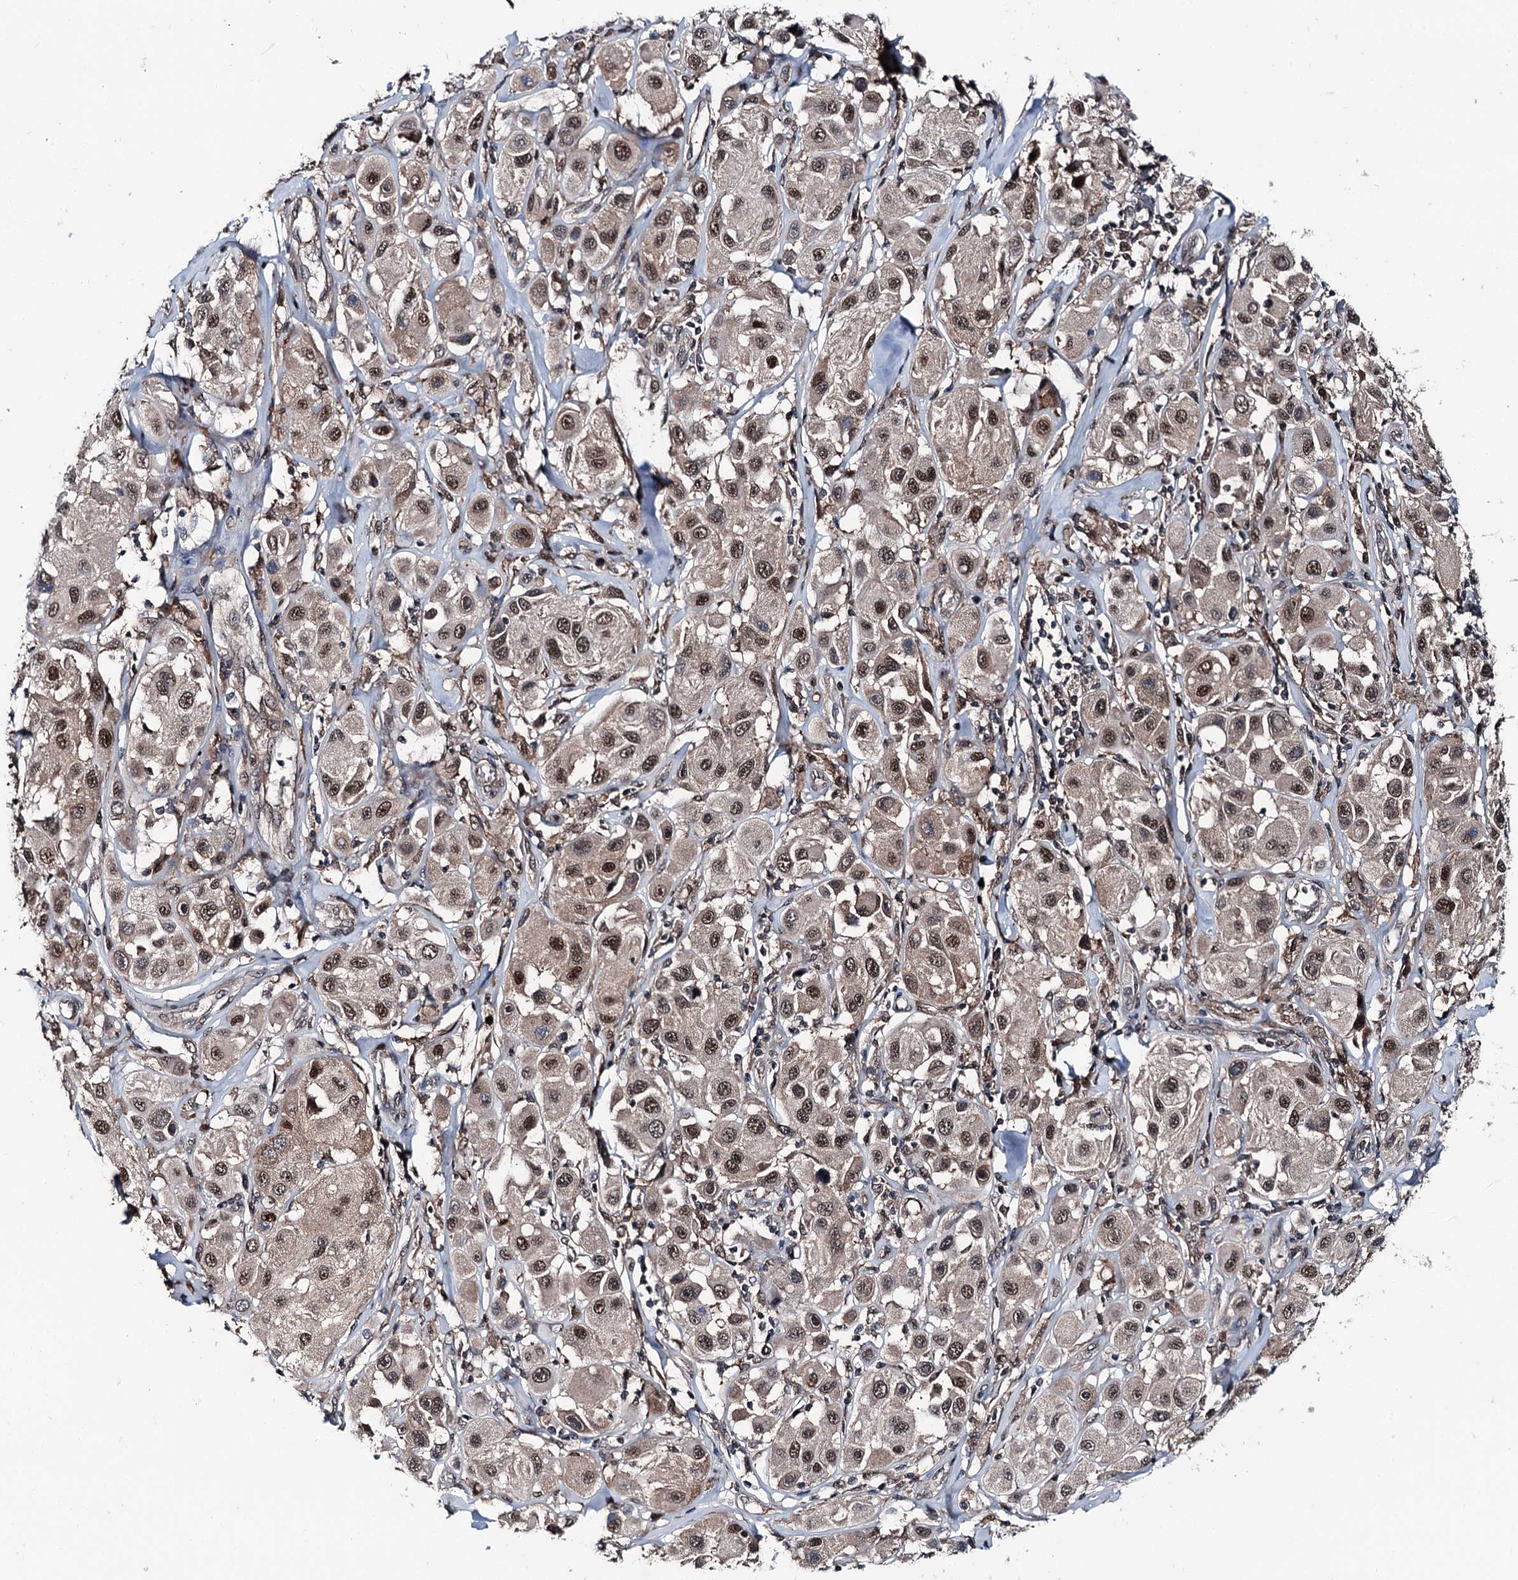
{"staining": {"intensity": "moderate", "quantity": ">75%", "location": "nuclear"}, "tissue": "melanoma", "cell_type": "Tumor cells", "image_type": "cancer", "snomed": [{"axis": "morphology", "description": "Malignant melanoma, Metastatic site"}, {"axis": "topography", "description": "Skin"}], "caption": "DAB immunohistochemical staining of human melanoma reveals moderate nuclear protein expression in approximately >75% of tumor cells.", "gene": "PSMD13", "patient": {"sex": "male", "age": 41}}